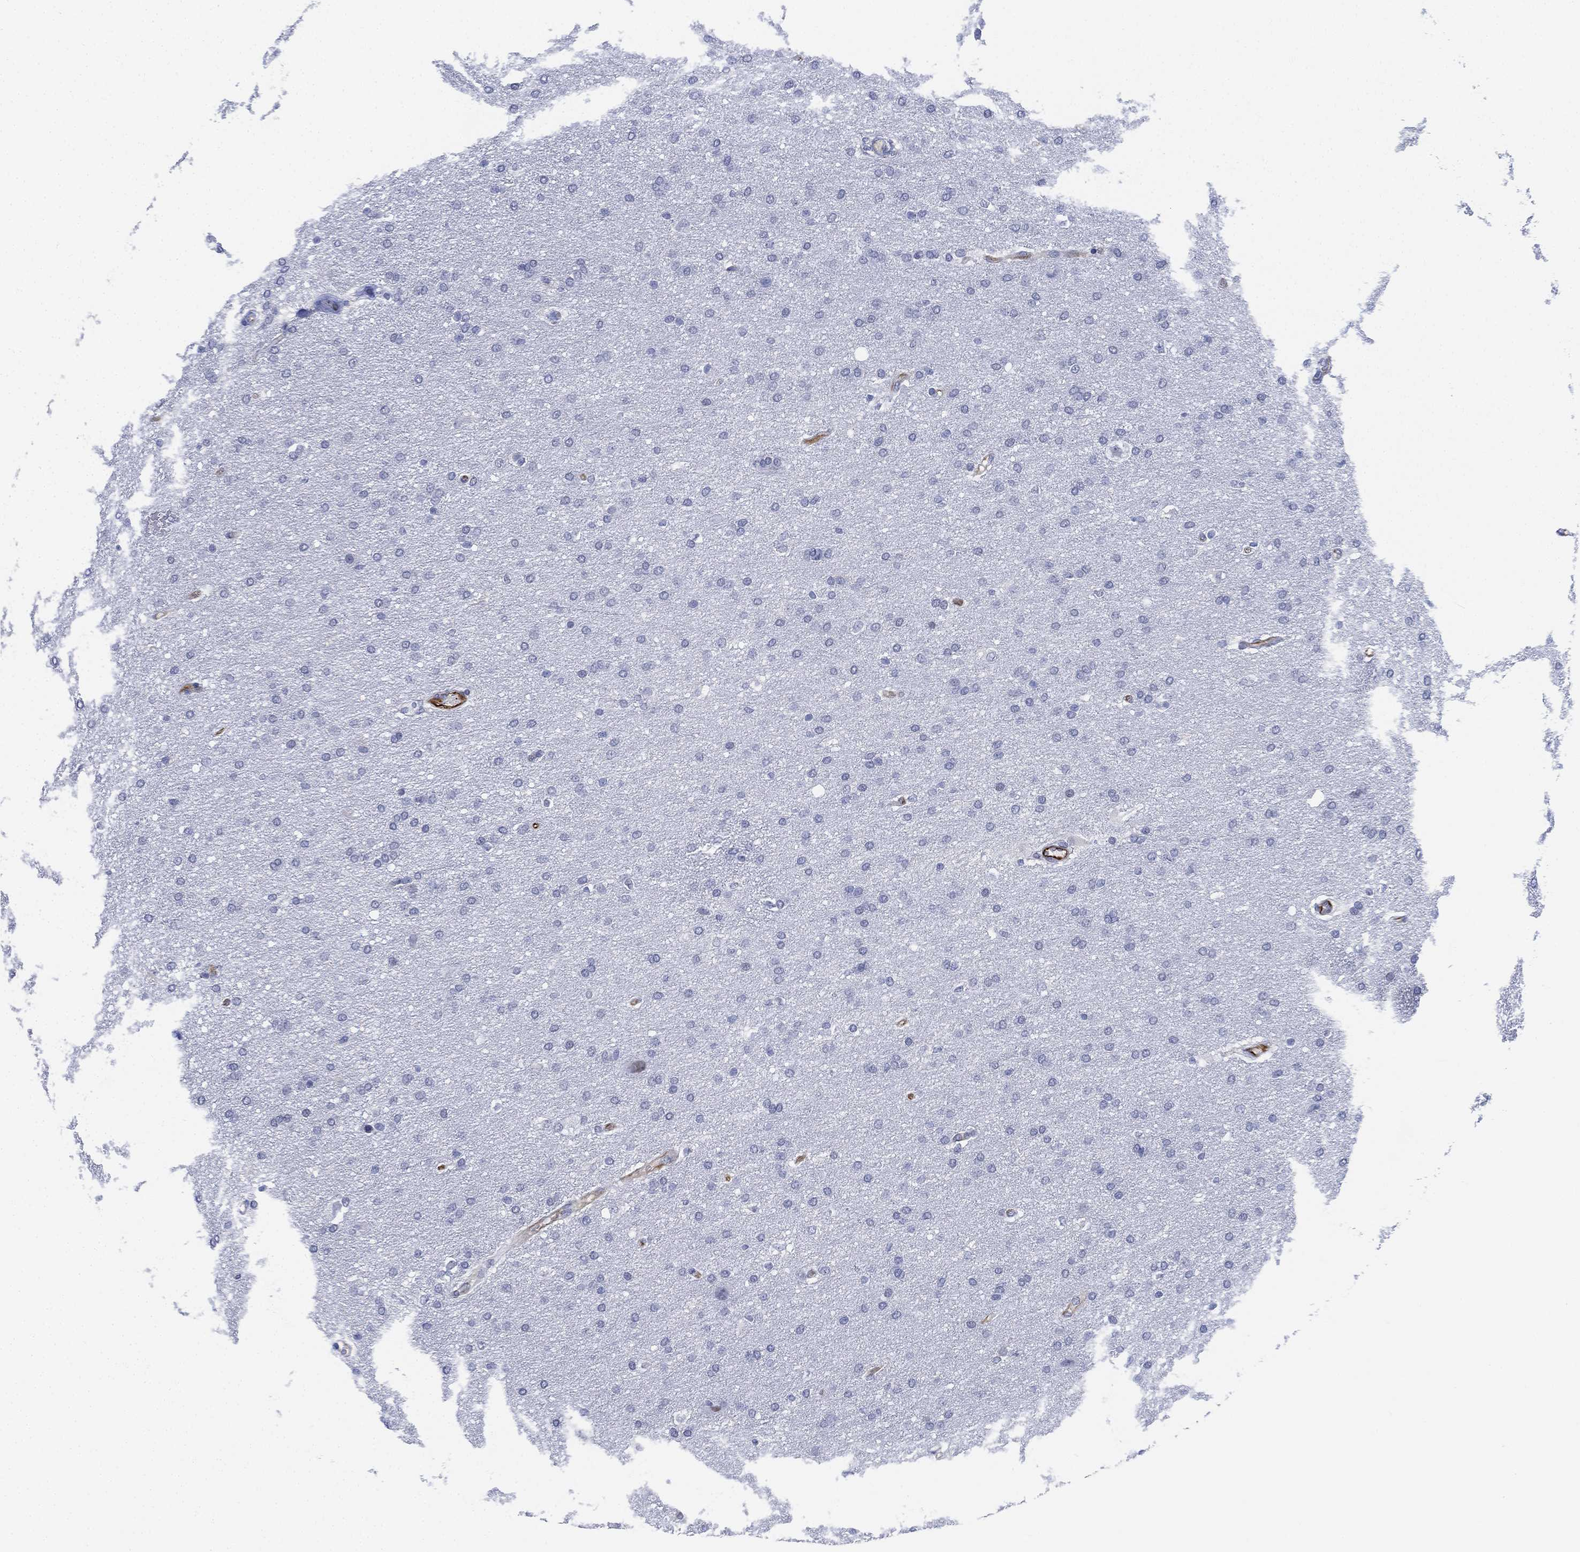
{"staining": {"intensity": "negative", "quantity": "none", "location": "none"}, "tissue": "glioma", "cell_type": "Tumor cells", "image_type": "cancer", "snomed": [{"axis": "morphology", "description": "Glioma, malignant, Low grade"}, {"axis": "topography", "description": "Brain"}], "caption": "High power microscopy micrograph of an IHC photomicrograph of glioma, revealing no significant staining in tumor cells.", "gene": "PSKH2", "patient": {"sex": "female", "age": 37}}